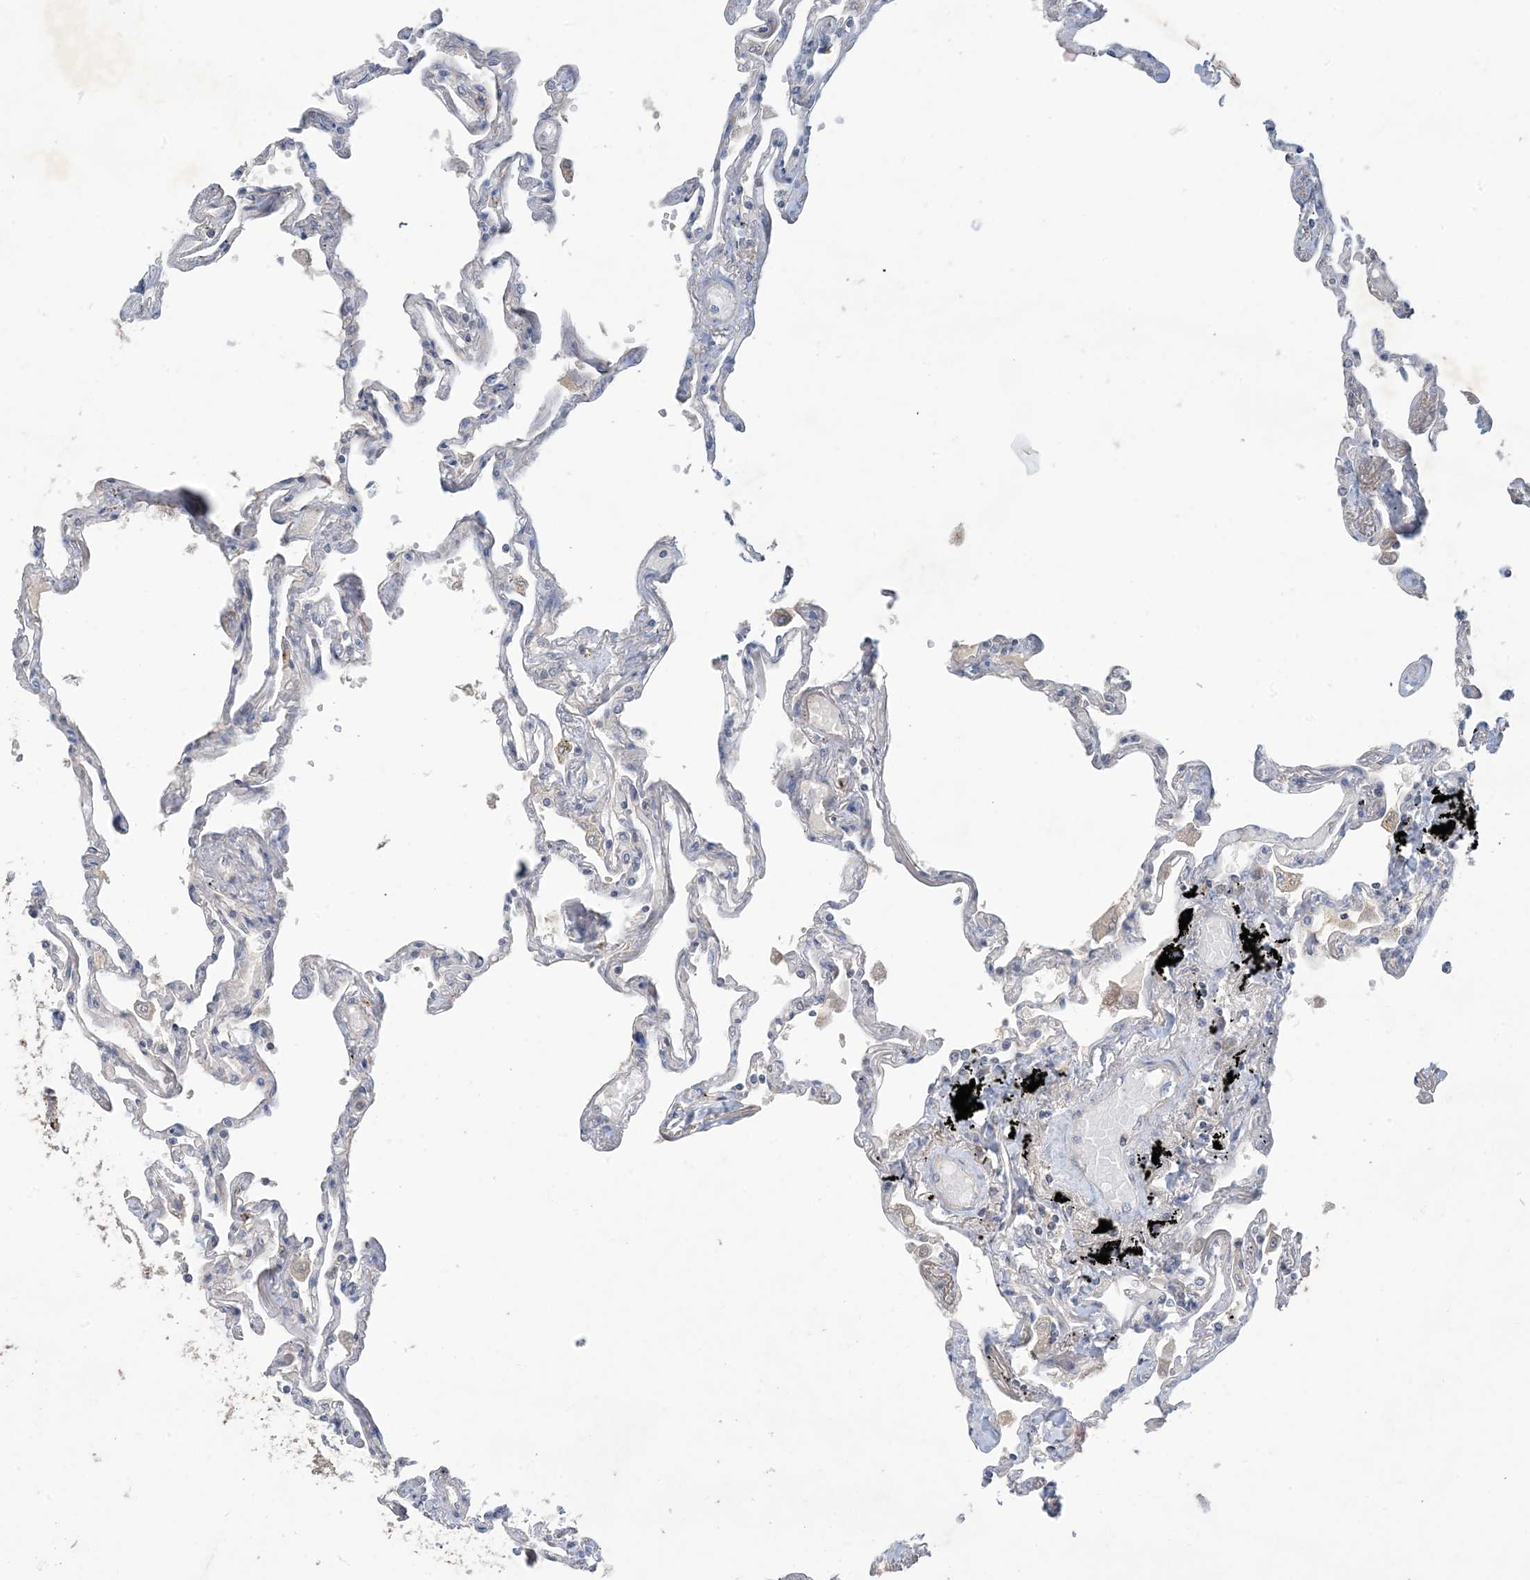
{"staining": {"intensity": "negative", "quantity": "none", "location": "none"}, "tissue": "lung", "cell_type": "Alveolar cells", "image_type": "normal", "snomed": [{"axis": "morphology", "description": "Normal tissue, NOS"}, {"axis": "topography", "description": "Lung"}], "caption": "Immunohistochemical staining of normal lung demonstrates no significant staining in alveolar cells.", "gene": "MRPS18A", "patient": {"sex": "female", "age": 67}}